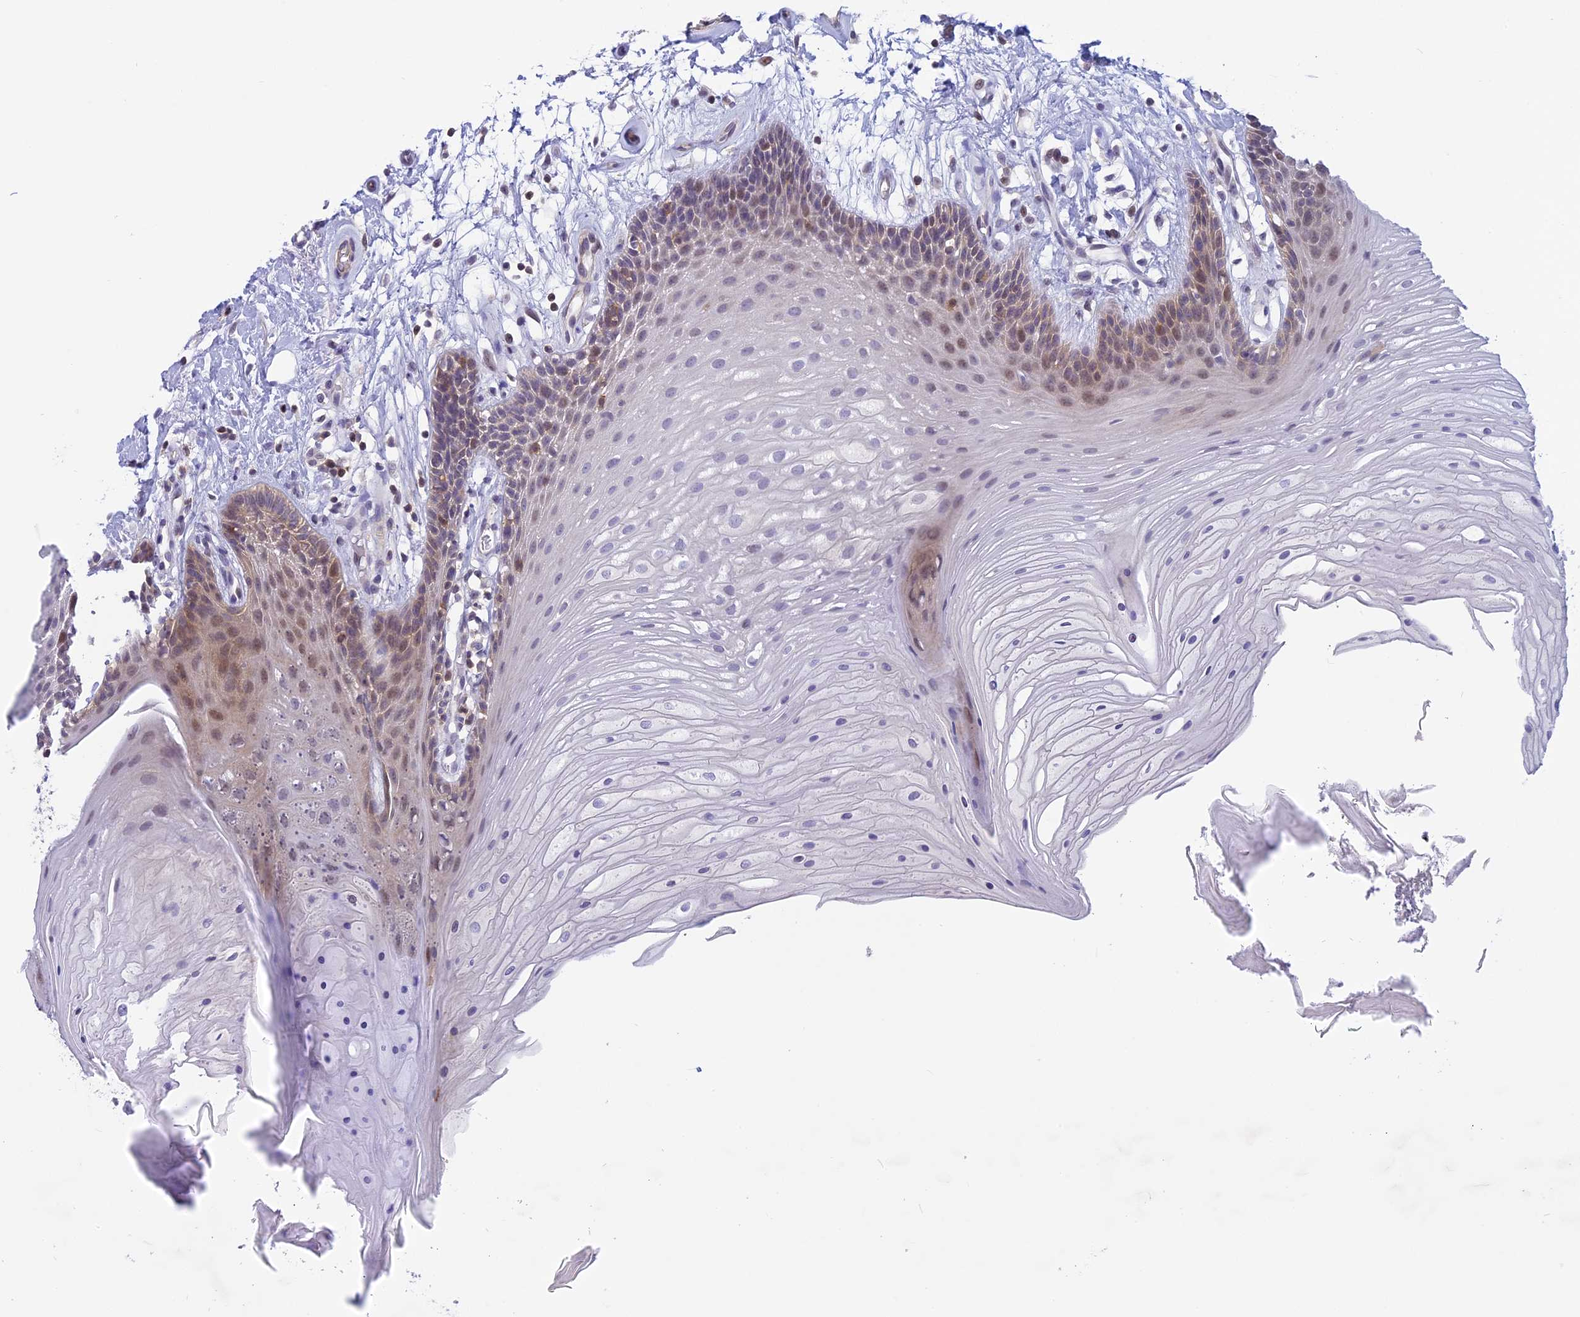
{"staining": {"intensity": "weak", "quantity": "<25%", "location": "cytoplasmic/membranous,nuclear"}, "tissue": "oral mucosa", "cell_type": "Squamous epithelial cells", "image_type": "normal", "snomed": [{"axis": "morphology", "description": "Normal tissue, NOS"}, {"axis": "topography", "description": "Oral tissue"}], "caption": "Immunohistochemistry (IHC) of benign oral mucosa reveals no positivity in squamous epithelial cells. (DAB IHC visualized using brightfield microscopy, high magnification).", "gene": "CORO2A", "patient": {"sex": "female", "age": 80}}